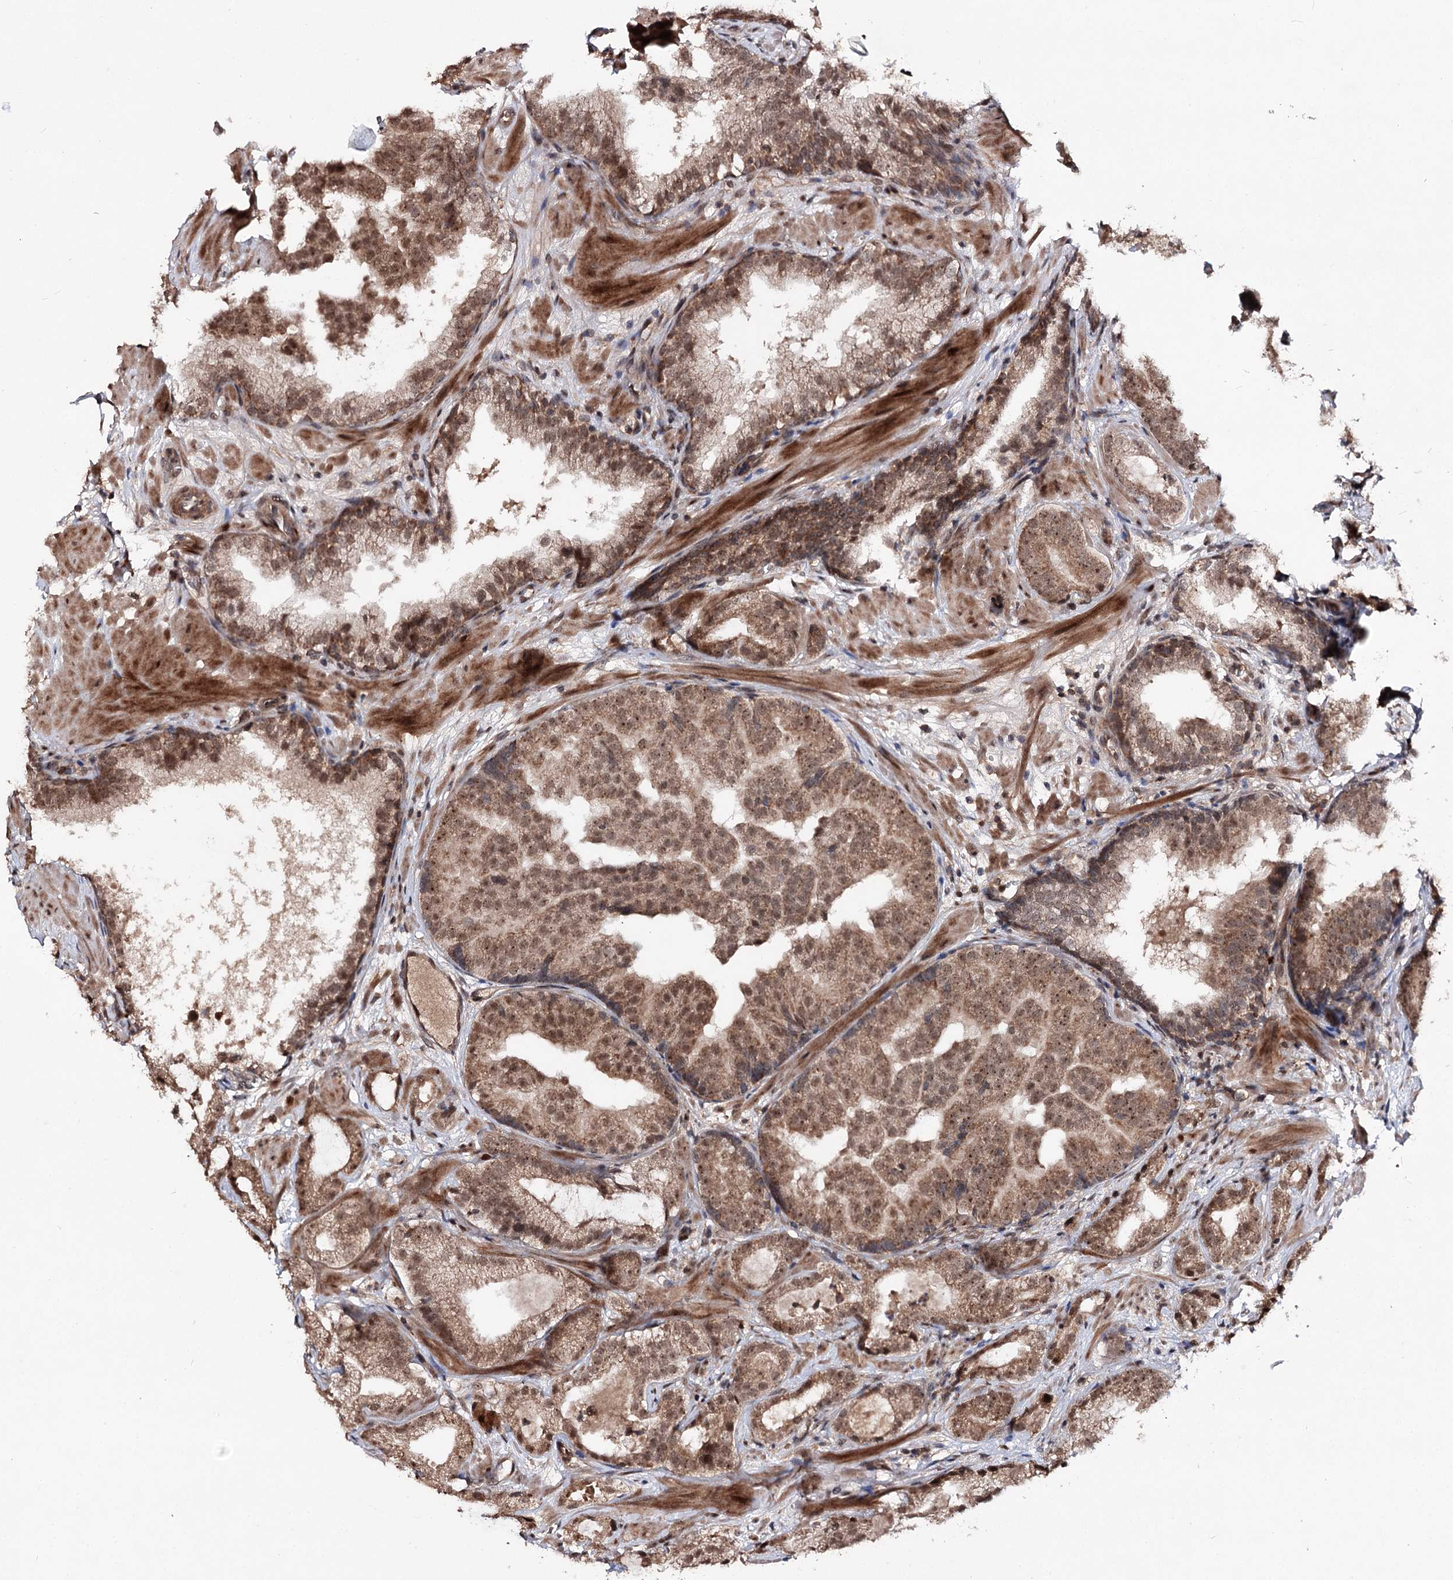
{"staining": {"intensity": "moderate", "quantity": ">75%", "location": "cytoplasmic/membranous,nuclear"}, "tissue": "prostate cancer", "cell_type": "Tumor cells", "image_type": "cancer", "snomed": [{"axis": "morphology", "description": "Adenocarcinoma, High grade"}, {"axis": "topography", "description": "Prostate"}], "caption": "A high-resolution micrograph shows immunohistochemistry staining of prostate cancer (high-grade adenocarcinoma), which reveals moderate cytoplasmic/membranous and nuclear staining in approximately >75% of tumor cells.", "gene": "FAM53B", "patient": {"sex": "male", "age": 60}}